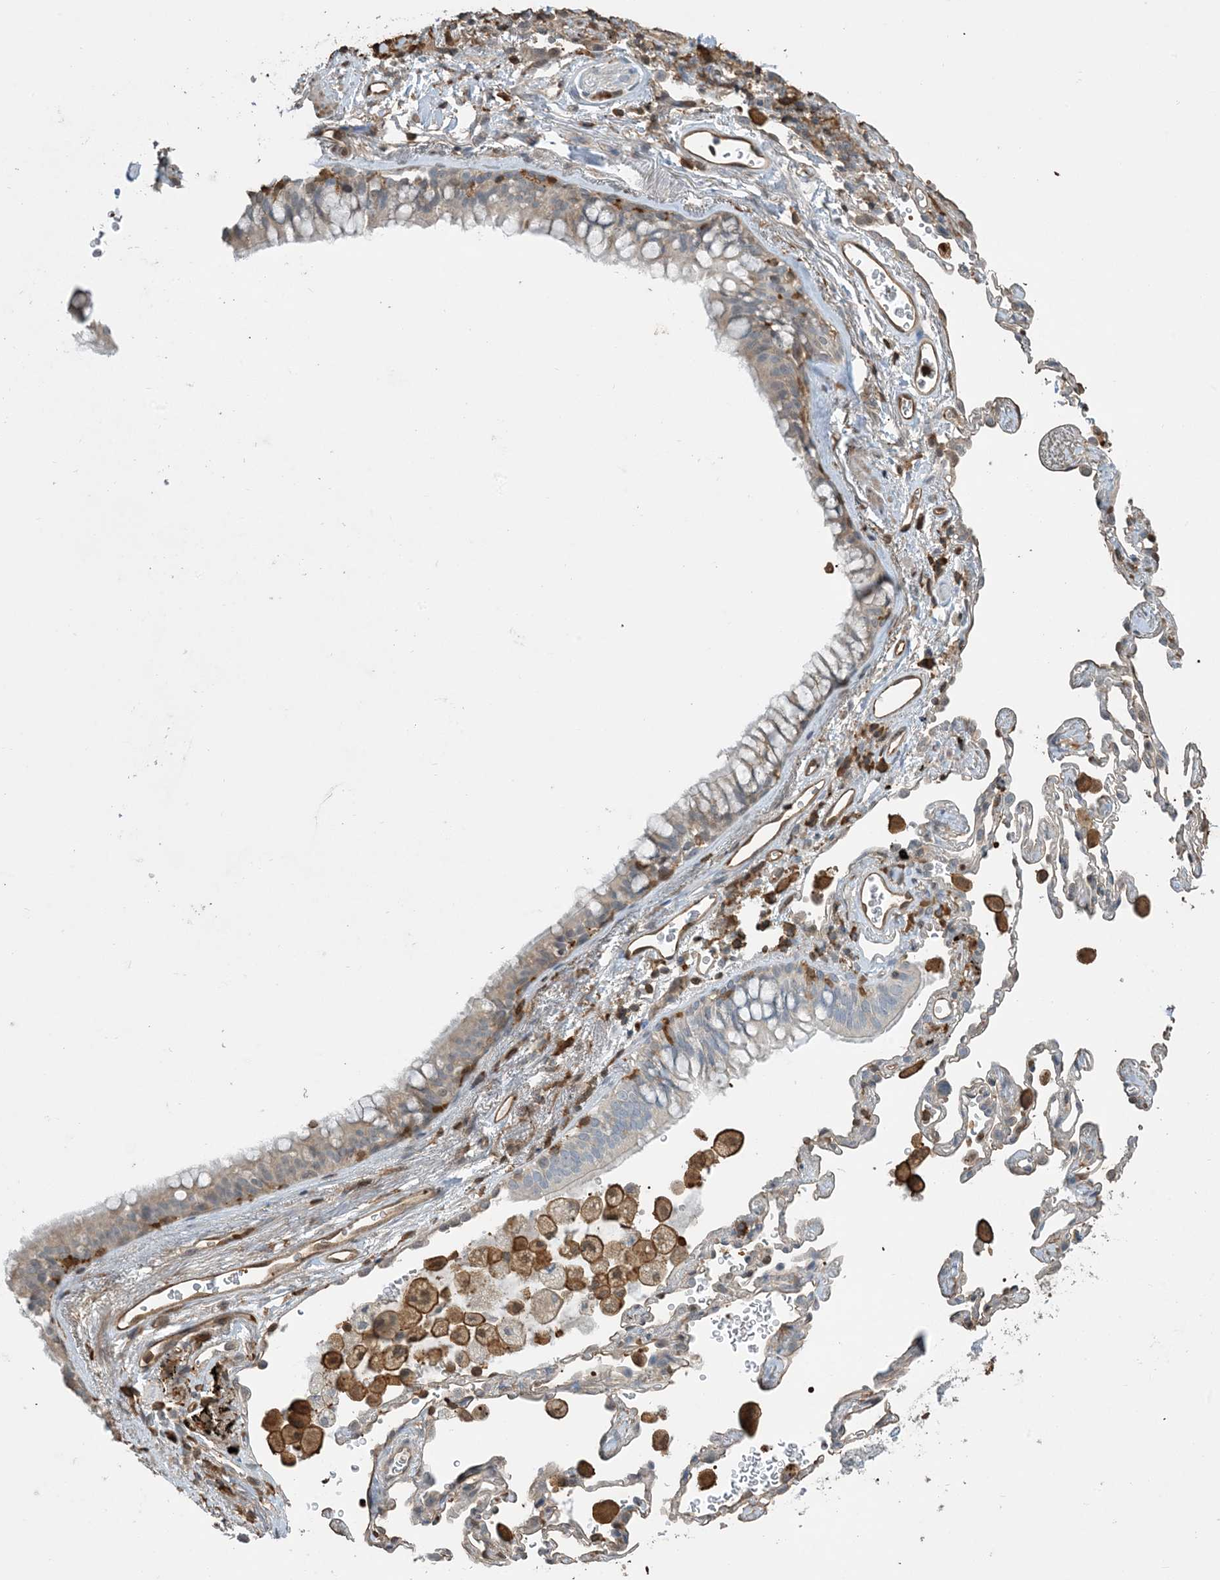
{"staining": {"intensity": "weak", "quantity": "<25%", "location": "cytoplasmic/membranous"}, "tissue": "bronchus", "cell_type": "Respiratory epithelial cells", "image_type": "normal", "snomed": [{"axis": "morphology", "description": "Normal tissue, NOS"}, {"axis": "morphology", "description": "Adenocarcinoma, NOS"}, {"axis": "topography", "description": "Bronchus"}, {"axis": "topography", "description": "Lung"}], "caption": "Immunohistochemistry (IHC) of unremarkable bronchus reveals no expression in respiratory epithelial cells. (DAB immunohistochemistry, high magnification).", "gene": "TMSB4X", "patient": {"sex": "male", "age": 54}}